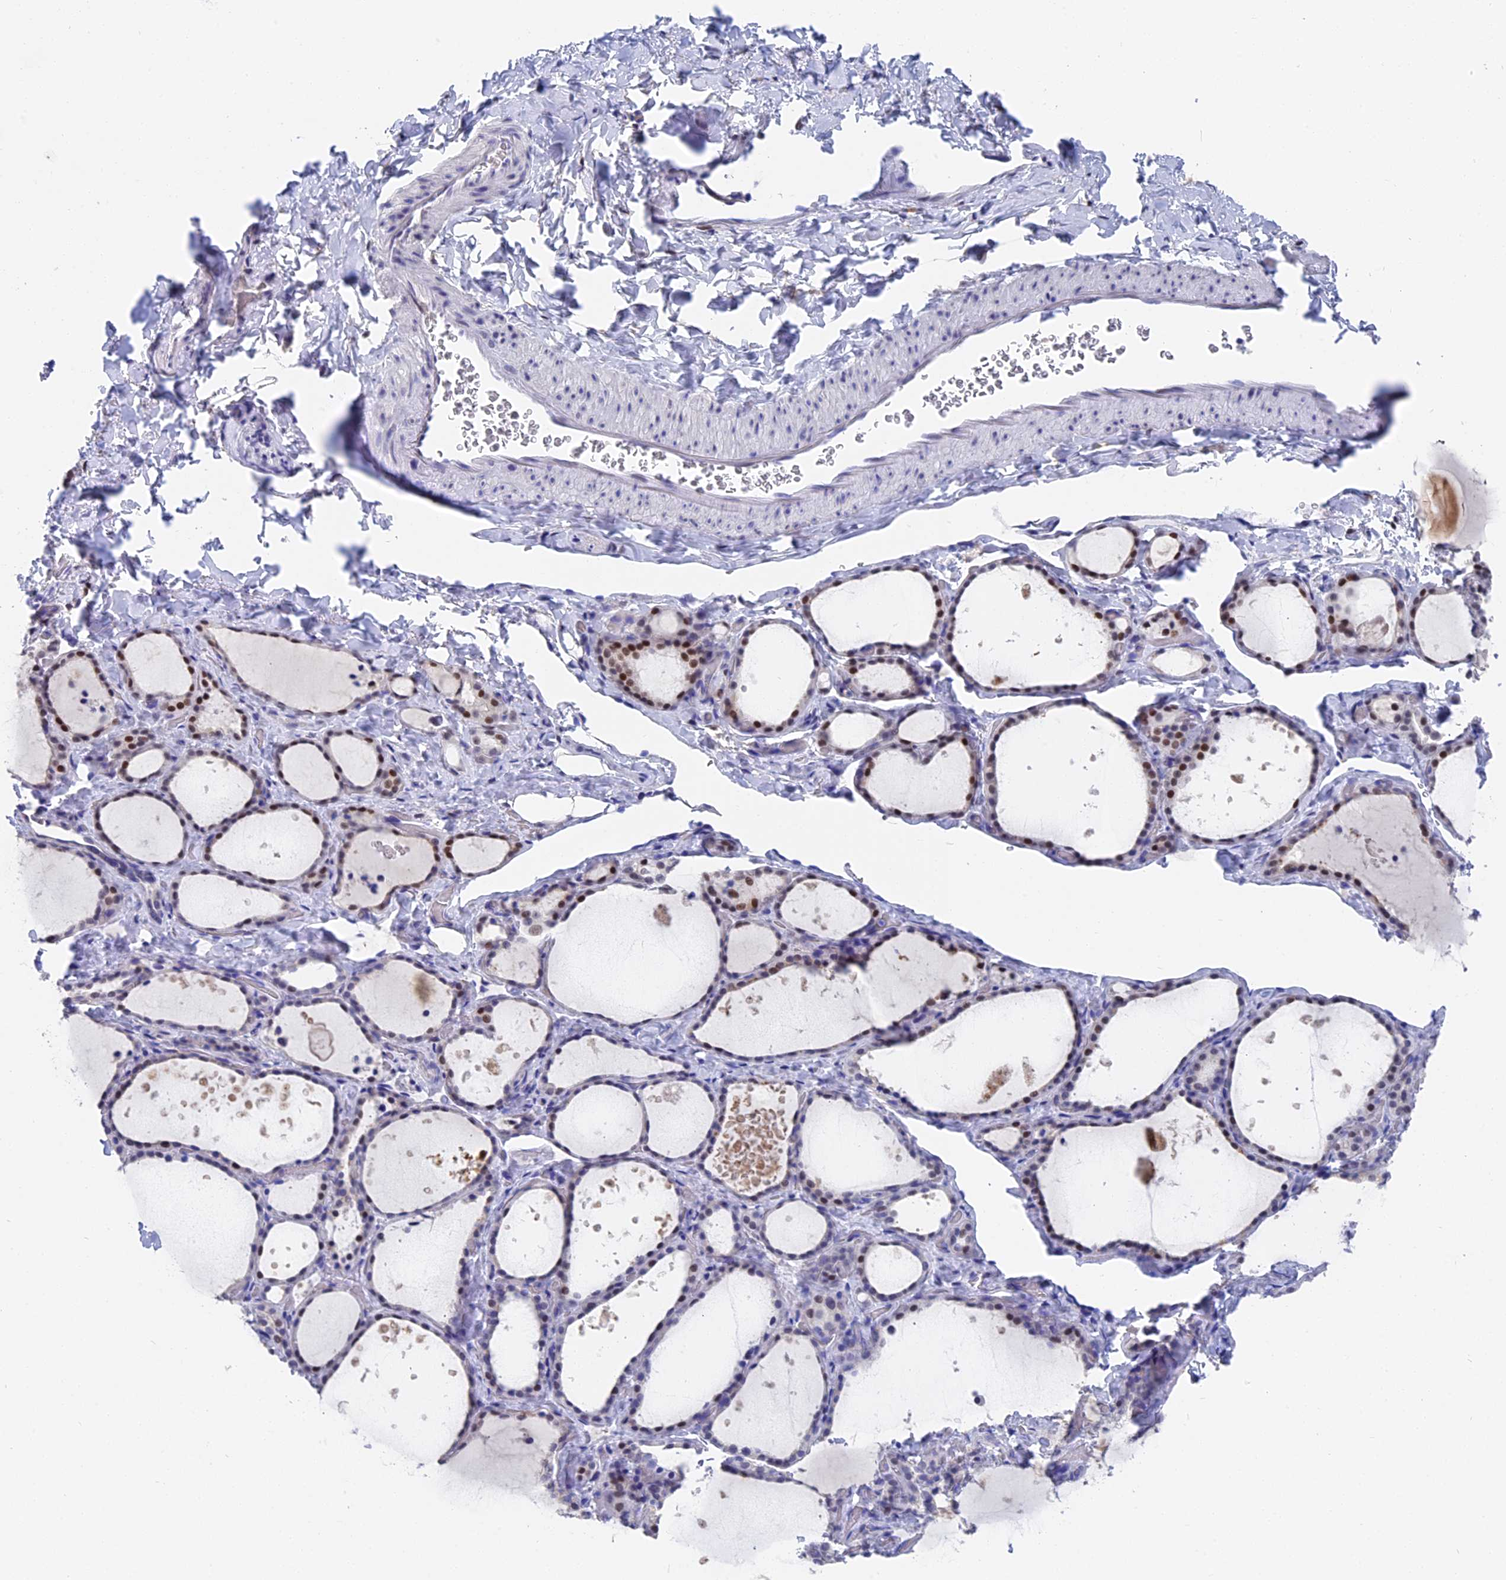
{"staining": {"intensity": "strong", "quantity": "<25%", "location": "nuclear"}, "tissue": "thyroid gland", "cell_type": "Glandular cells", "image_type": "normal", "snomed": [{"axis": "morphology", "description": "Normal tissue, NOS"}, {"axis": "topography", "description": "Thyroid gland"}], "caption": "High-magnification brightfield microscopy of benign thyroid gland stained with DAB (brown) and counterstained with hematoxylin (blue). glandular cells exhibit strong nuclear expression is present in approximately<25% of cells. The staining was performed using DAB (3,3'-diaminobenzidine), with brown indicating positive protein expression. Nuclei are stained blue with hematoxylin.", "gene": "VPS33B", "patient": {"sex": "female", "age": 44}}